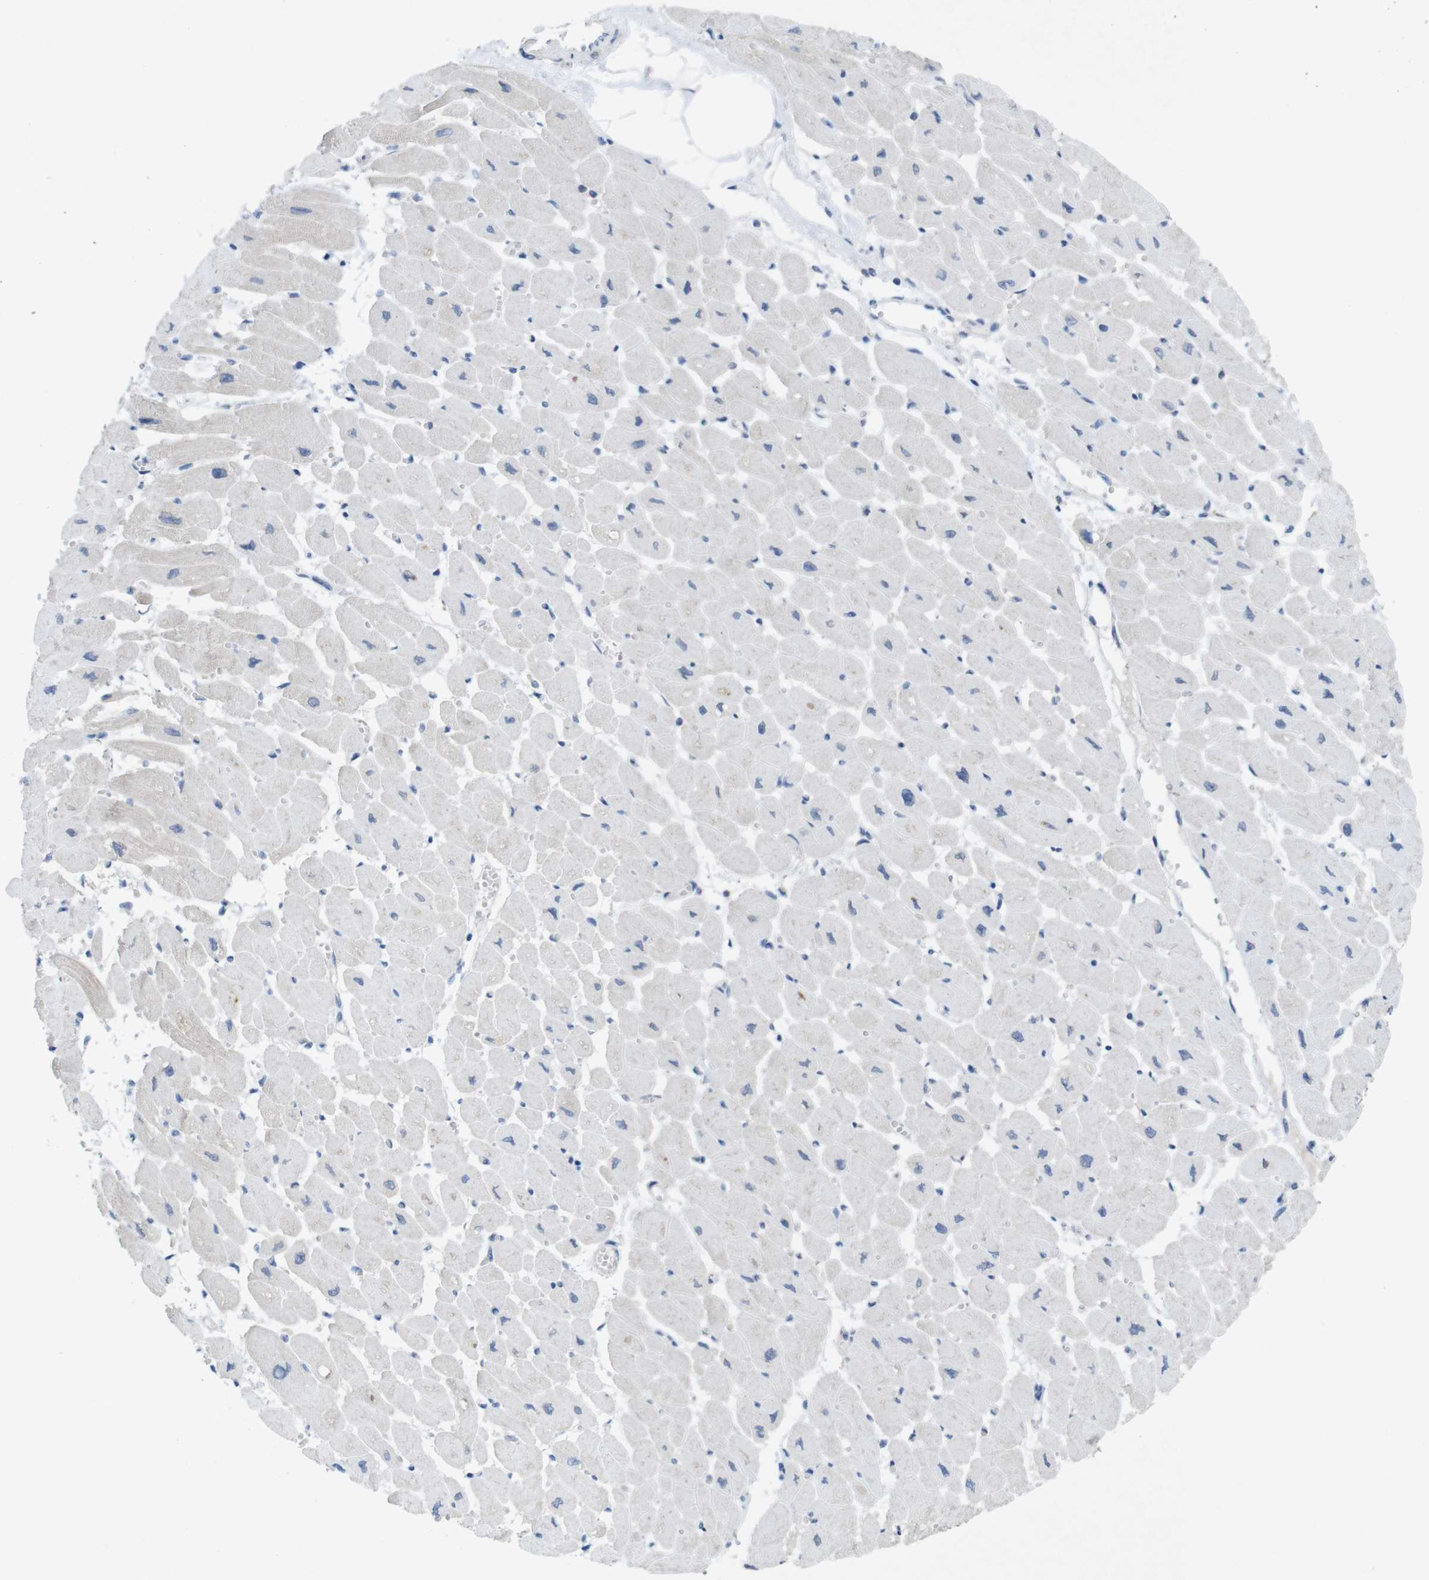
{"staining": {"intensity": "negative", "quantity": "none", "location": "none"}, "tissue": "heart muscle", "cell_type": "Cardiomyocytes", "image_type": "normal", "snomed": [{"axis": "morphology", "description": "Normal tissue, NOS"}, {"axis": "topography", "description": "Heart"}], "caption": "Immunohistochemistry of normal heart muscle displays no staining in cardiomyocytes.", "gene": "SLAMF7", "patient": {"sex": "female", "age": 54}}